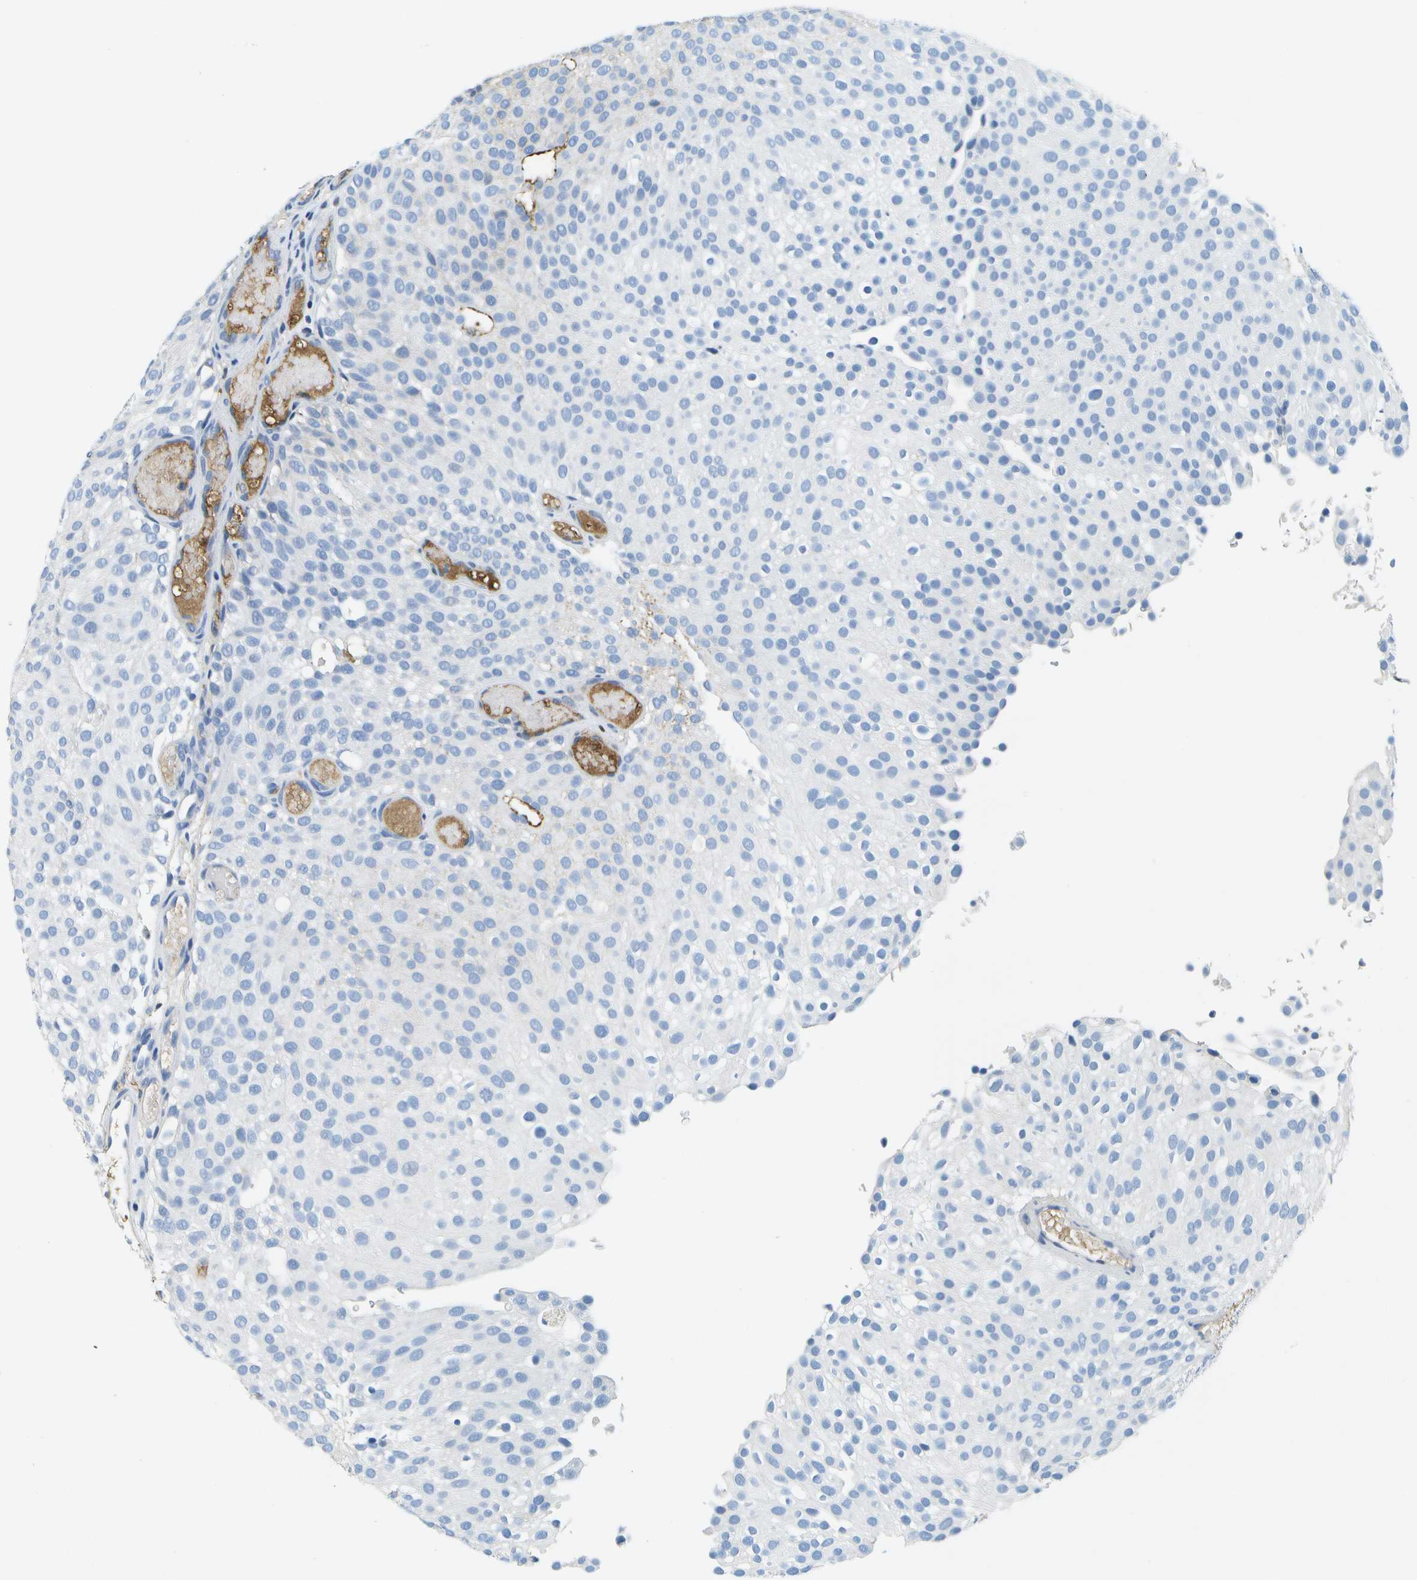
{"staining": {"intensity": "negative", "quantity": "none", "location": "none"}, "tissue": "urothelial cancer", "cell_type": "Tumor cells", "image_type": "cancer", "snomed": [{"axis": "morphology", "description": "Urothelial carcinoma, Low grade"}, {"axis": "topography", "description": "Urinary bladder"}], "caption": "IHC micrograph of neoplastic tissue: human low-grade urothelial carcinoma stained with DAB (3,3'-diaminobenzidine) shows no significant protein expression in tumor cells.", "gene": "SERPINA1", "patient": {"sex": "male", "age": 78}}